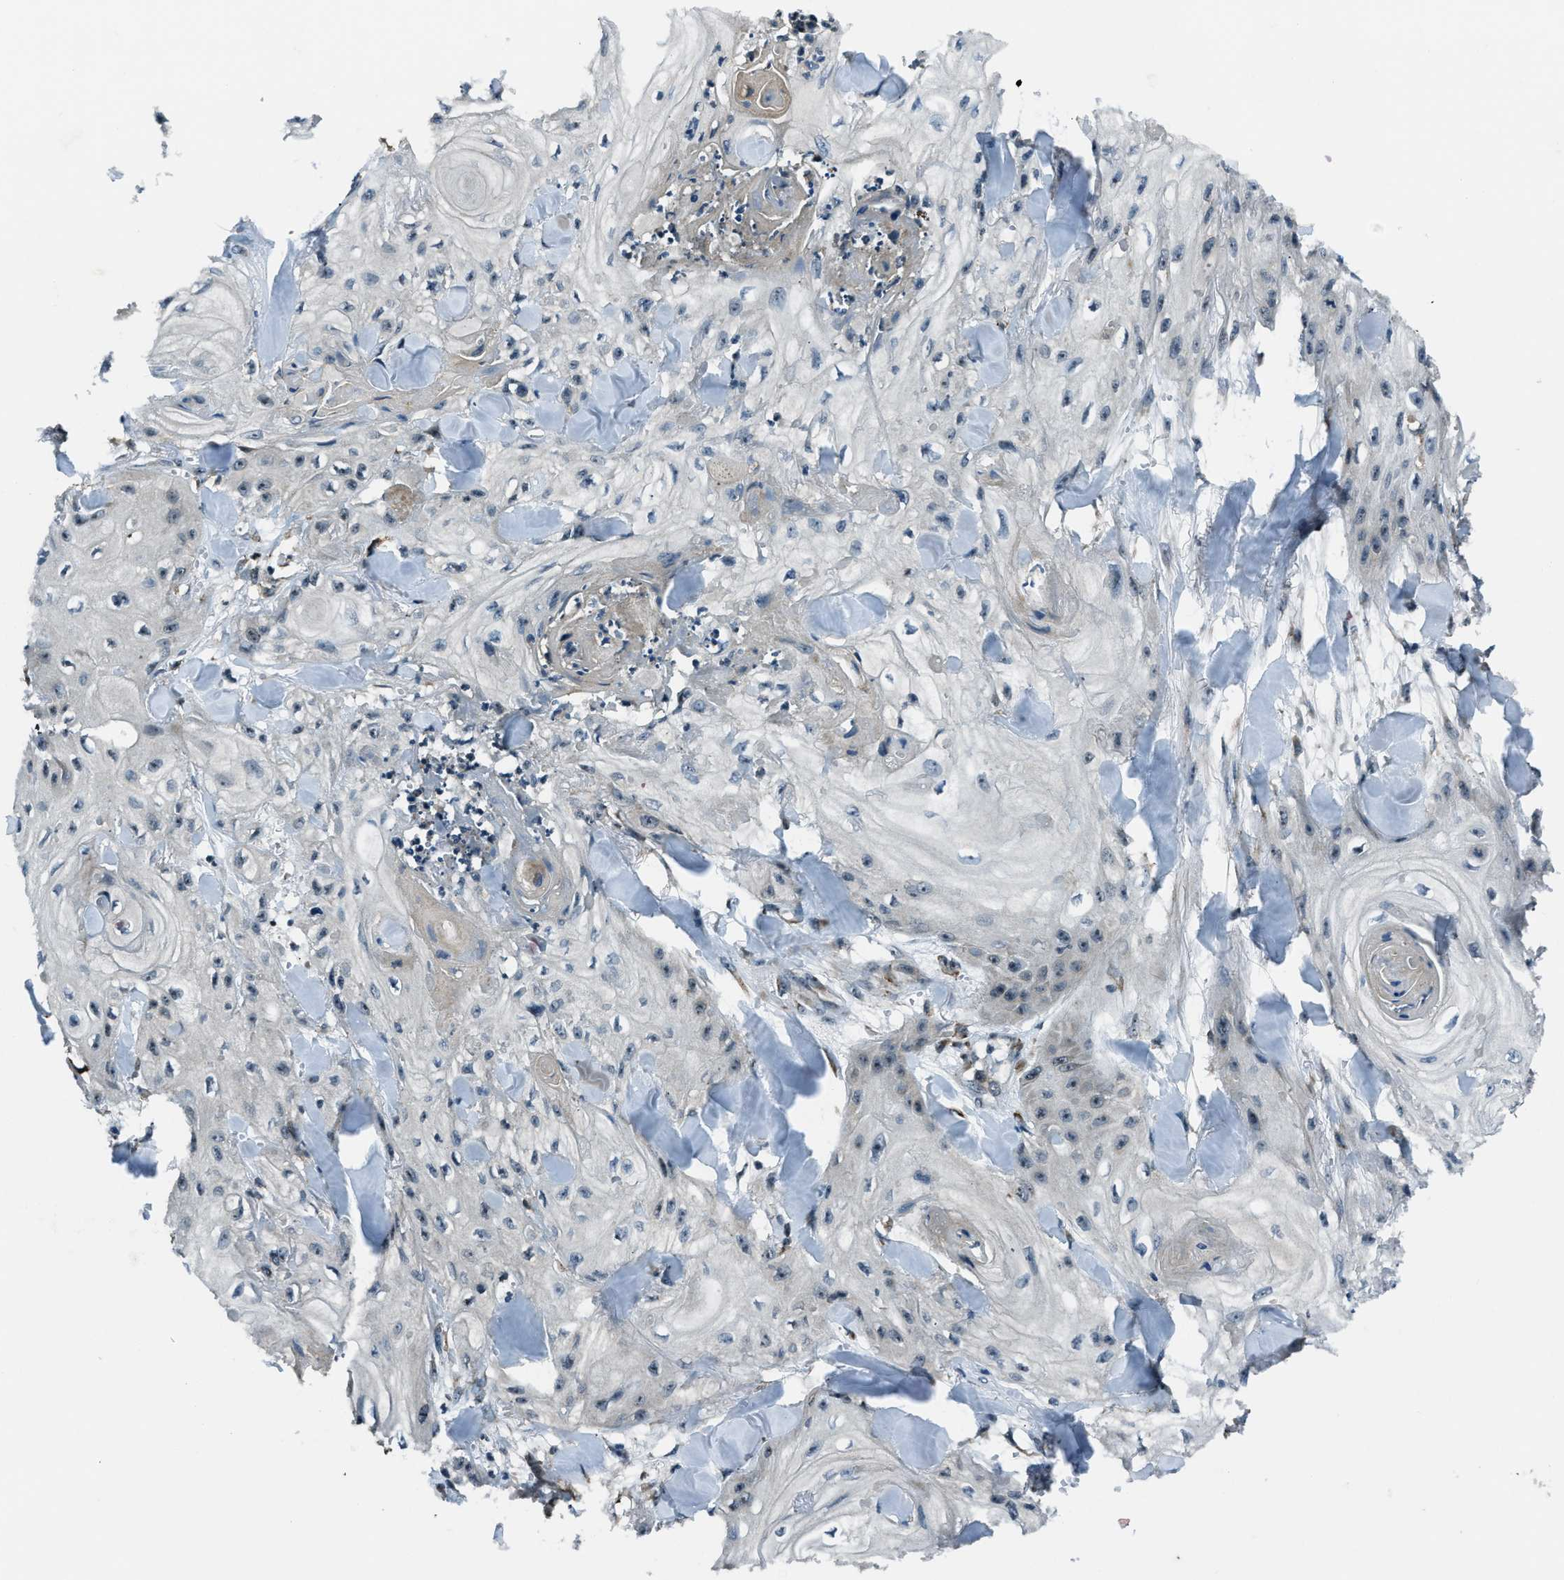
{"staining": {"intensity": "weak", "quantity": "<25%", "location": "nuclear"}, "tissue": "skin cancer", "cell_type": "Tumor cells", "image_type": "cancer", "snomed": [{"axis": "morphology", "description": "Squamous cell carcinoma, NOS"}, {"axis": "topography", "description": "Skin"}], "caption": "Protein analysis of skin cancer demonstrates no significant expression in tumor cells.", "gene": "ACTL9", "patient": {"sex": "male", "age": 74}}